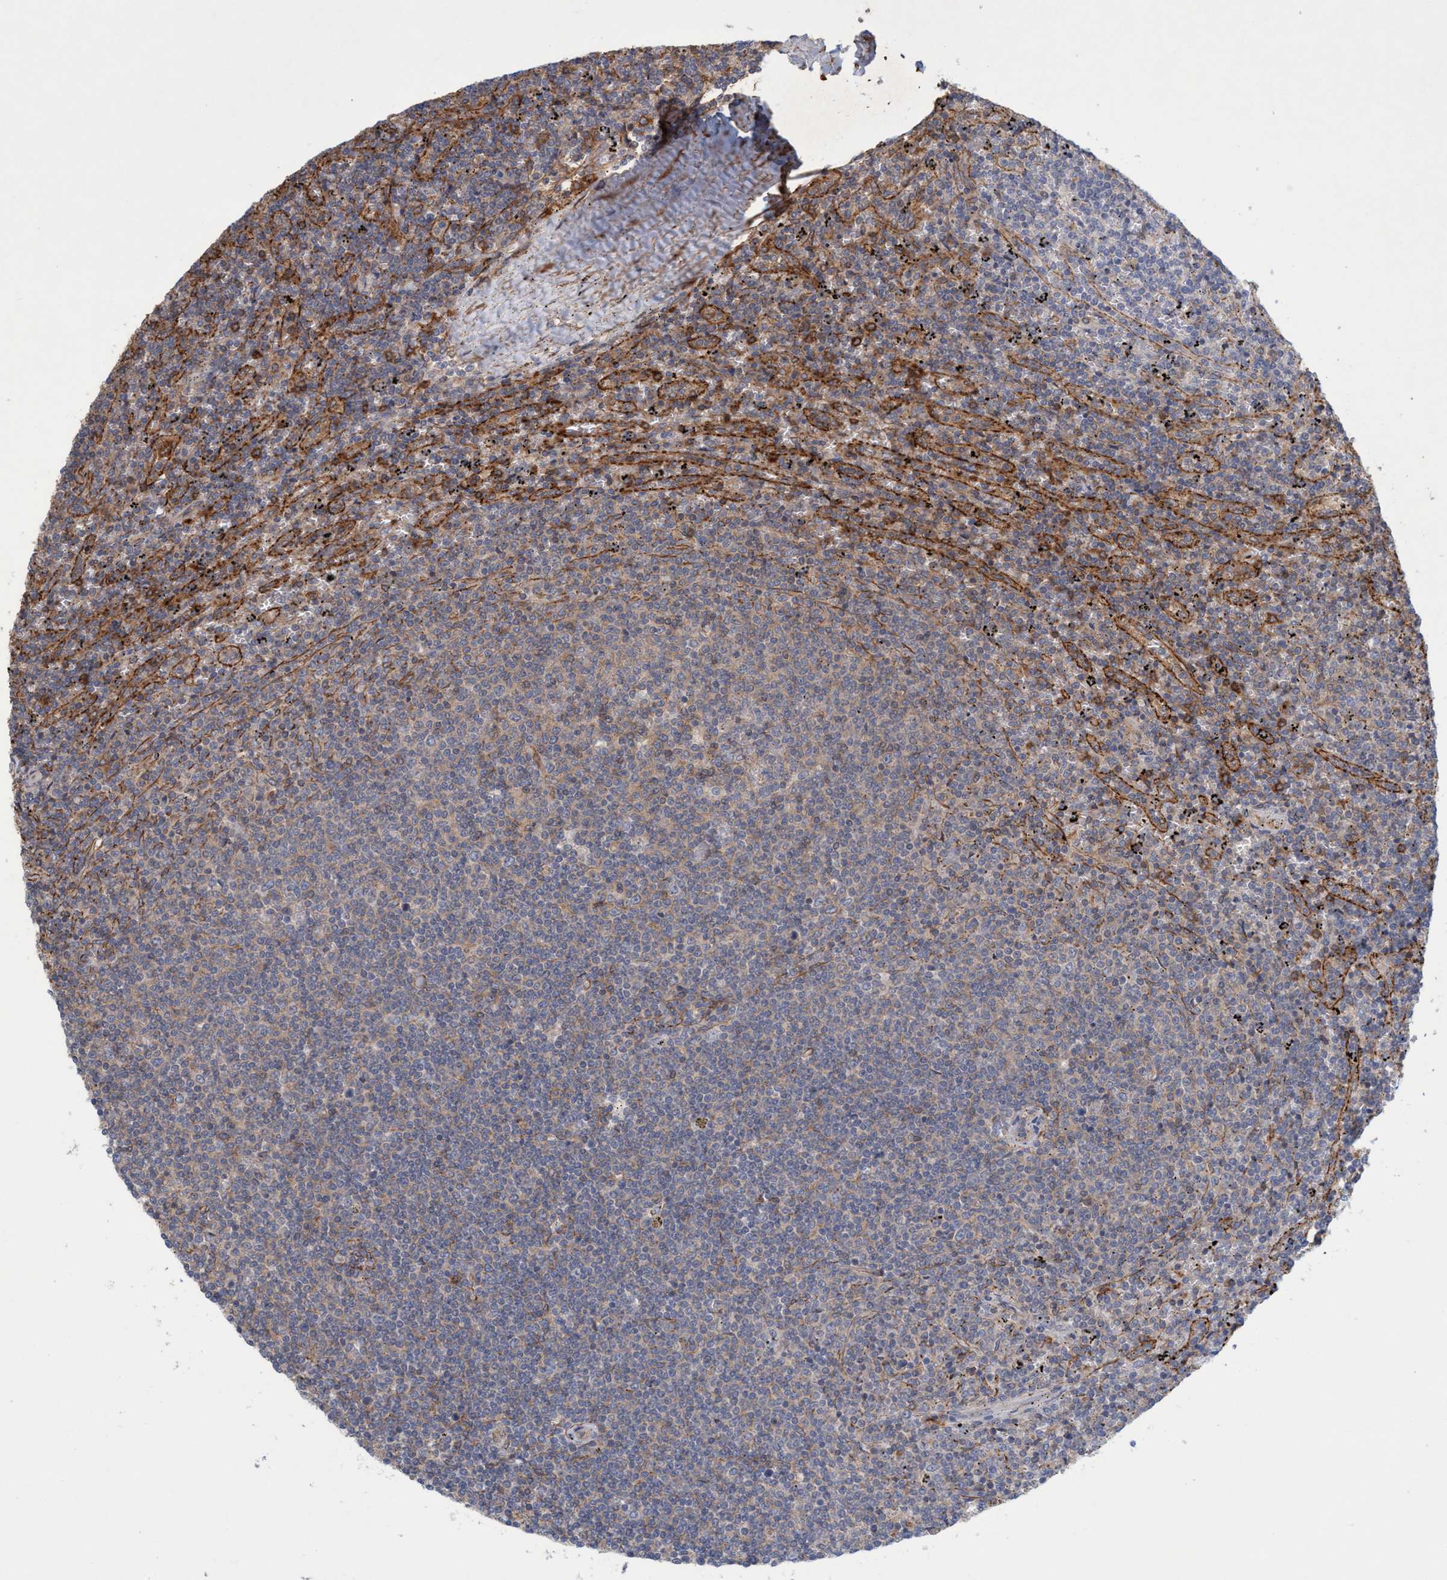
{"staining": {"intensity": "weak", "quantity": "<25%", "location": "cytoplasmic/membranous"}, "tissue": "lymphoma", "cell_type": "Tumor cells", "image_type": "cancer", "snomed": [{"axis": "morphology", "description": "Malignant lymphoma, non-Hodgkin's type, Low grade"}, {"axis": "topography", "description": "Spleen"}], "caption": "A micrograph of human malignant lymphoma, non-Hodgkin's type (low-grade) is negative for staining in tumor cells.", "gene": "SPECC1", "patient": {"sex": "female", "age": 50}}